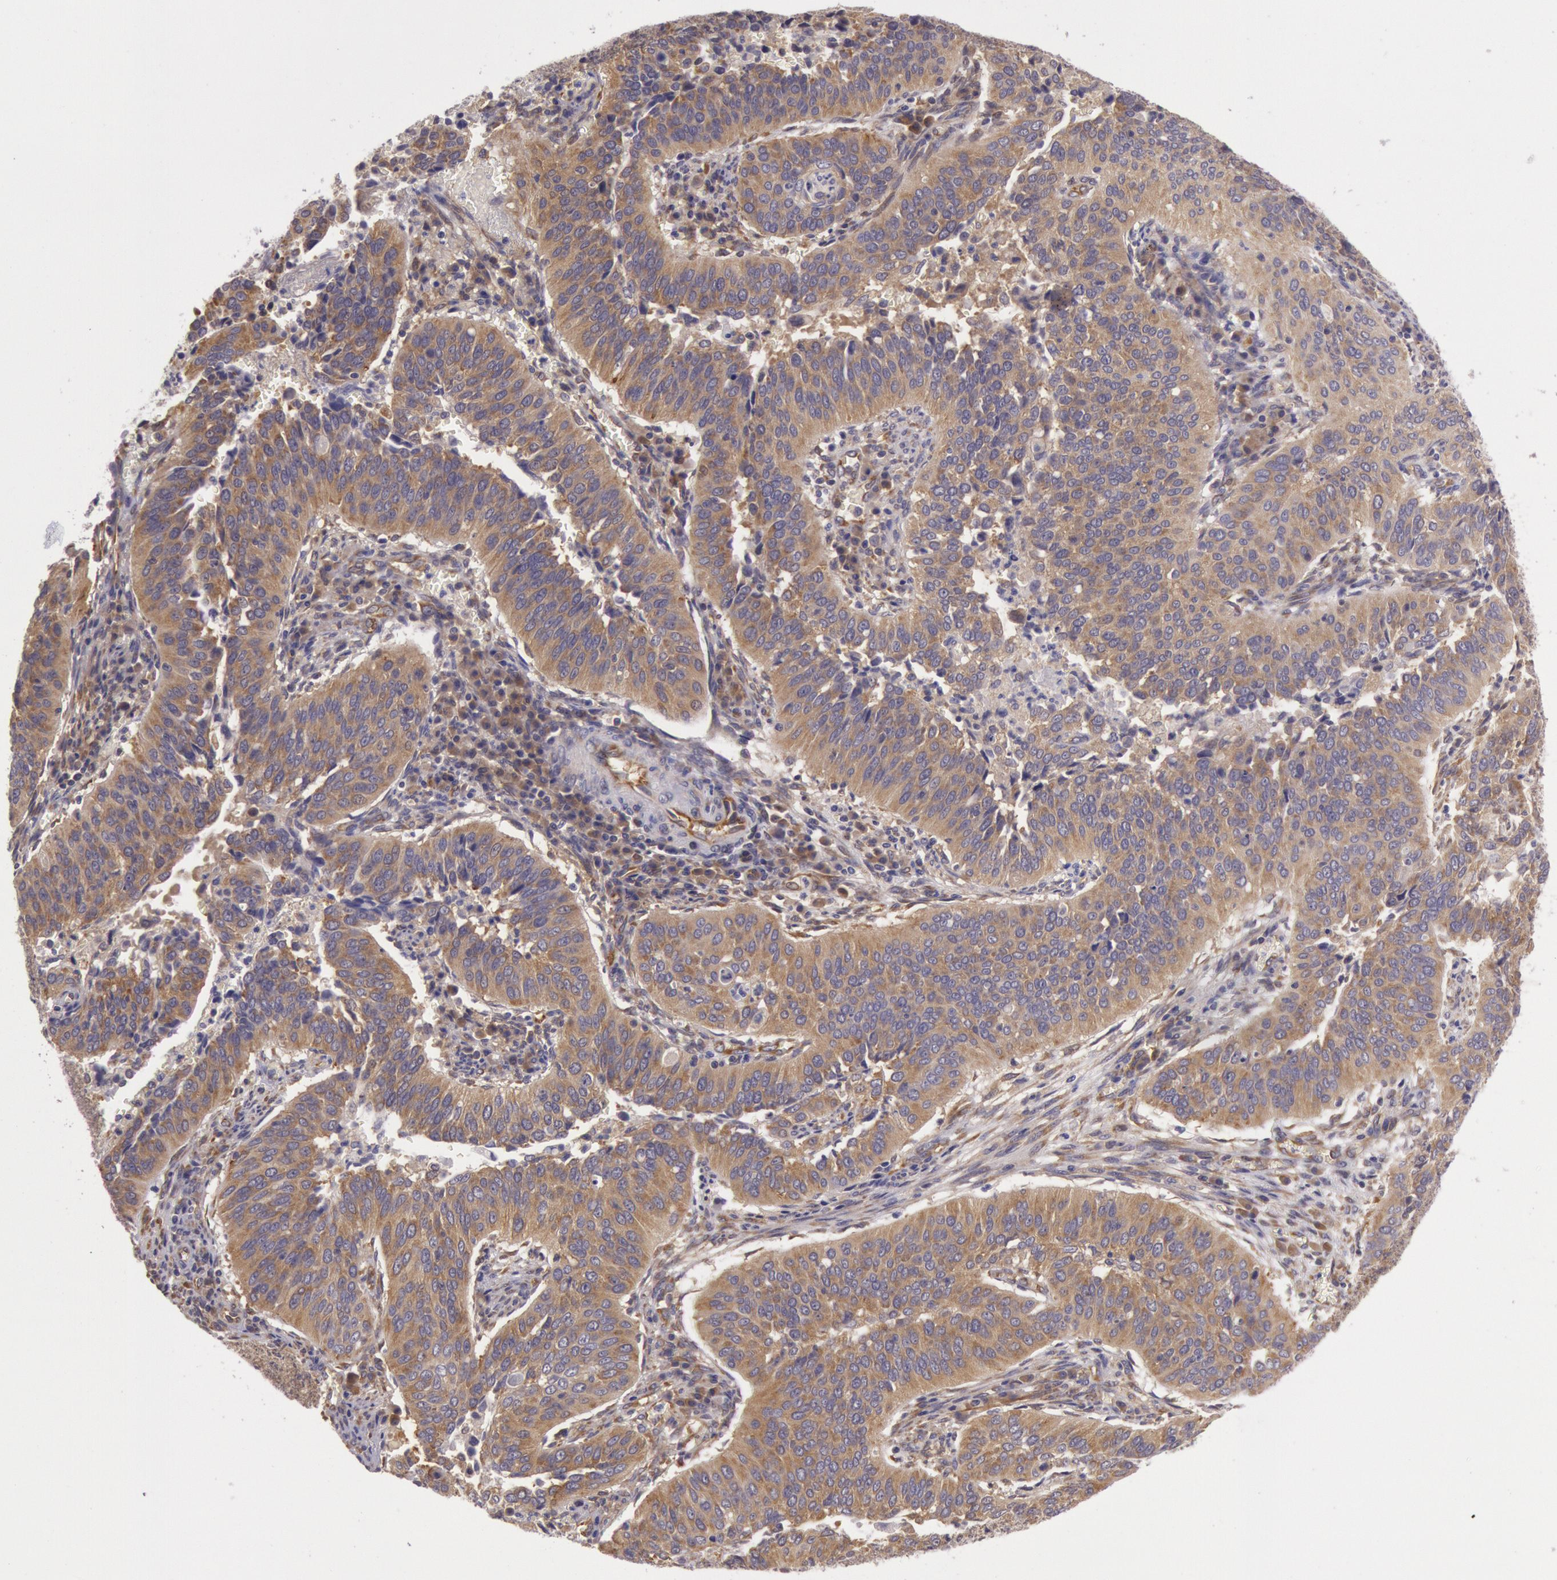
{"staining": {"intensity": "weak", "quantity": ">75%", "location": "cytoplasmic/membranous"}, "tissue": "cervical cancer", "cell_type": "Tumor cells", "image_type": "cancer", "snomed": [{"axis": "morphology", "description": "Squamous cell carcinoma, NOS"}, {"axis": "topography", "description": "Cervix"}], "caption": "Immunohistochemical staining of cervical cancer (squamous cell carcinoma) demonstrates low levels of weak cytoplasmic/membranous protein staining in approximately >75% of tumor cells. Using DAB (brown) and hematoxylin (blue) stains, captured at high magnification using brightfield microscopy.", "gene": "CHUK", "patient": {"sex": "female", "age": 39}}